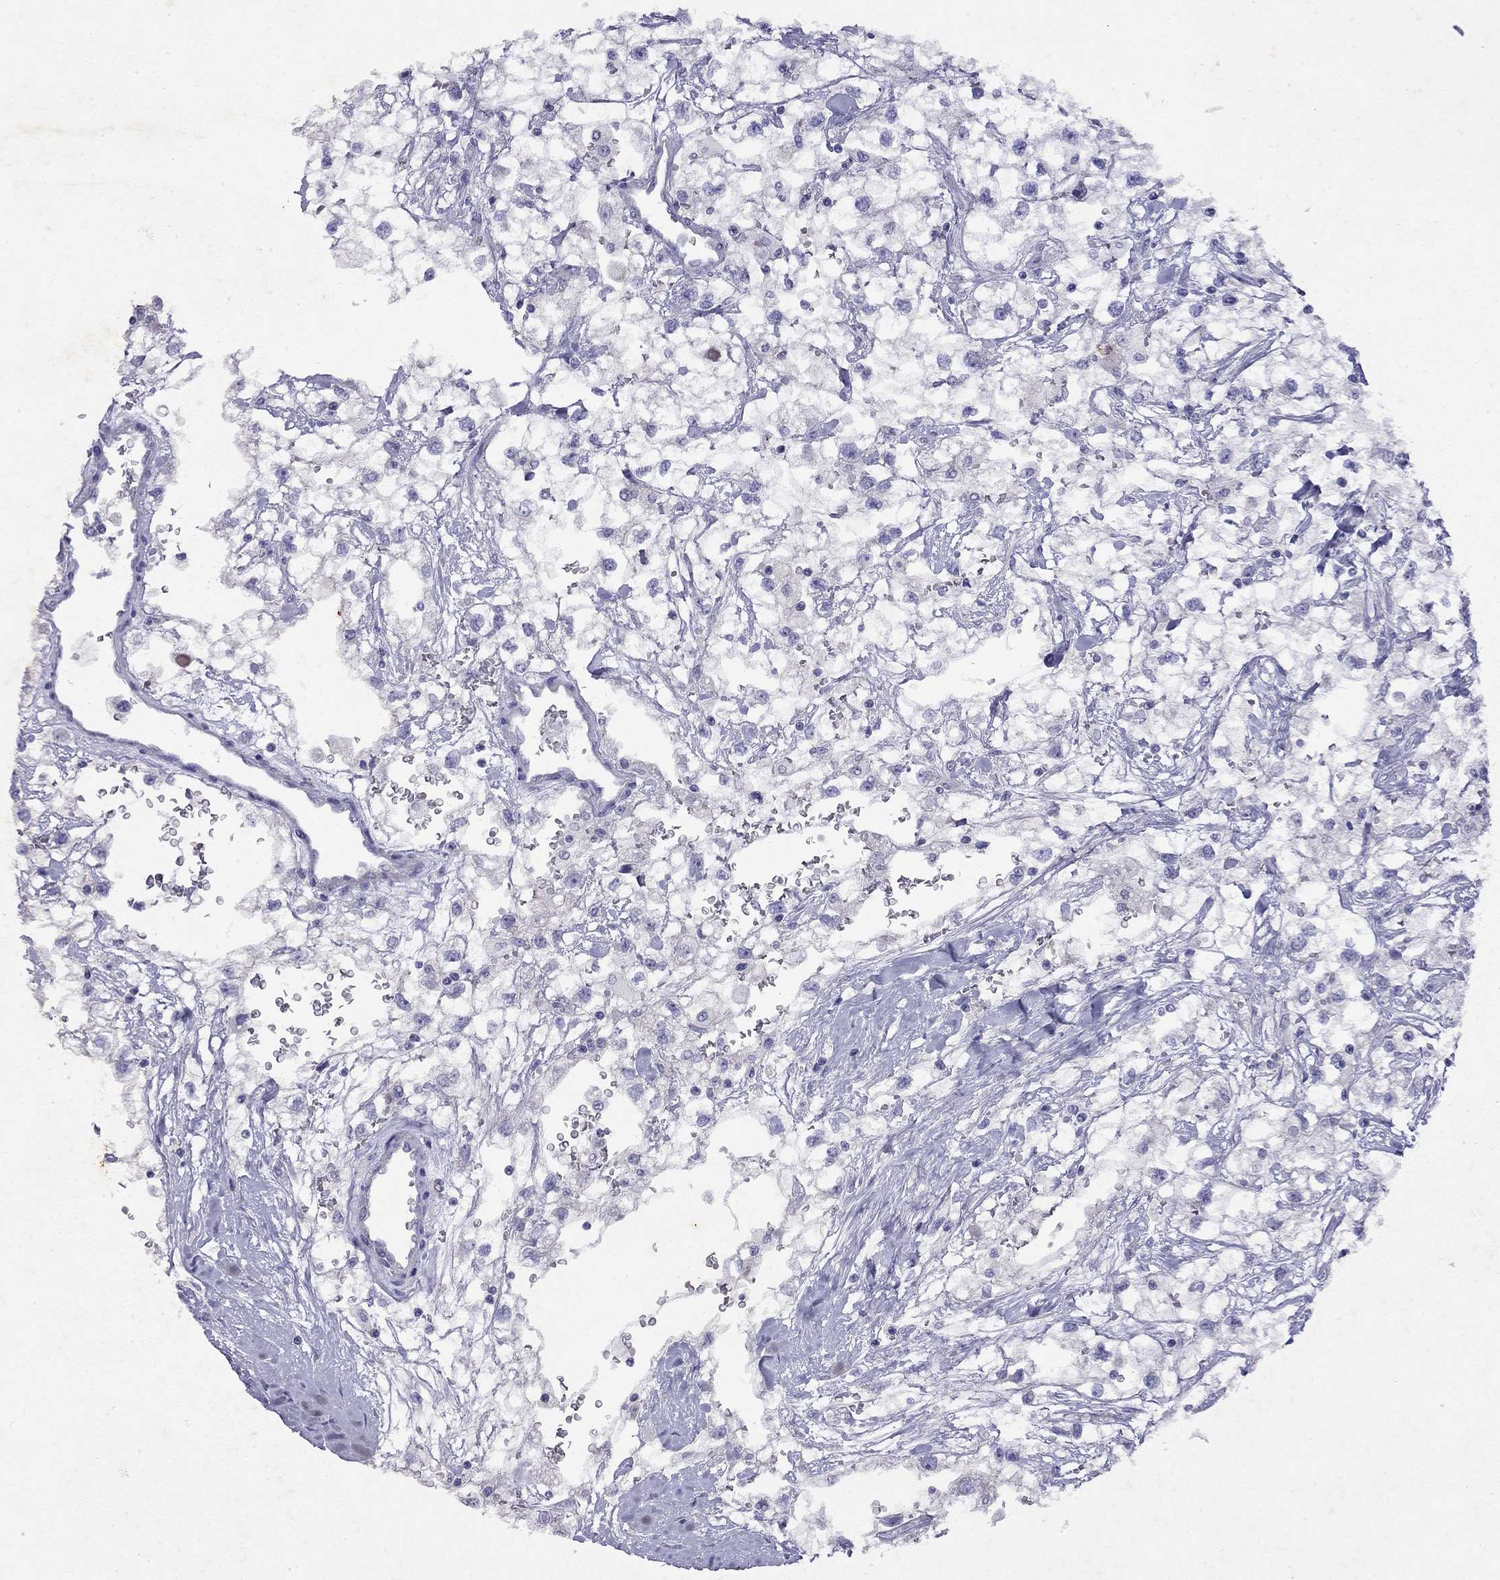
{"staining": {"intensity": "negative", "quantity": "none", "location": "none"}, "tissue": "renal cancer", "cell_type": "Tumor cells", "image_type": "cancer", "snomed": [{"axis": "morphology", "description": "Adenocarcinoma, NOS"}, {"axis": "topography", "description": "Kidney"}], "caption": "Immunohistochemical staining of human renal cancer demonstrates no significant positivity in tumor cells.", "gene": "GNAT3", "patient": {"sex": "male", "age": 59}}